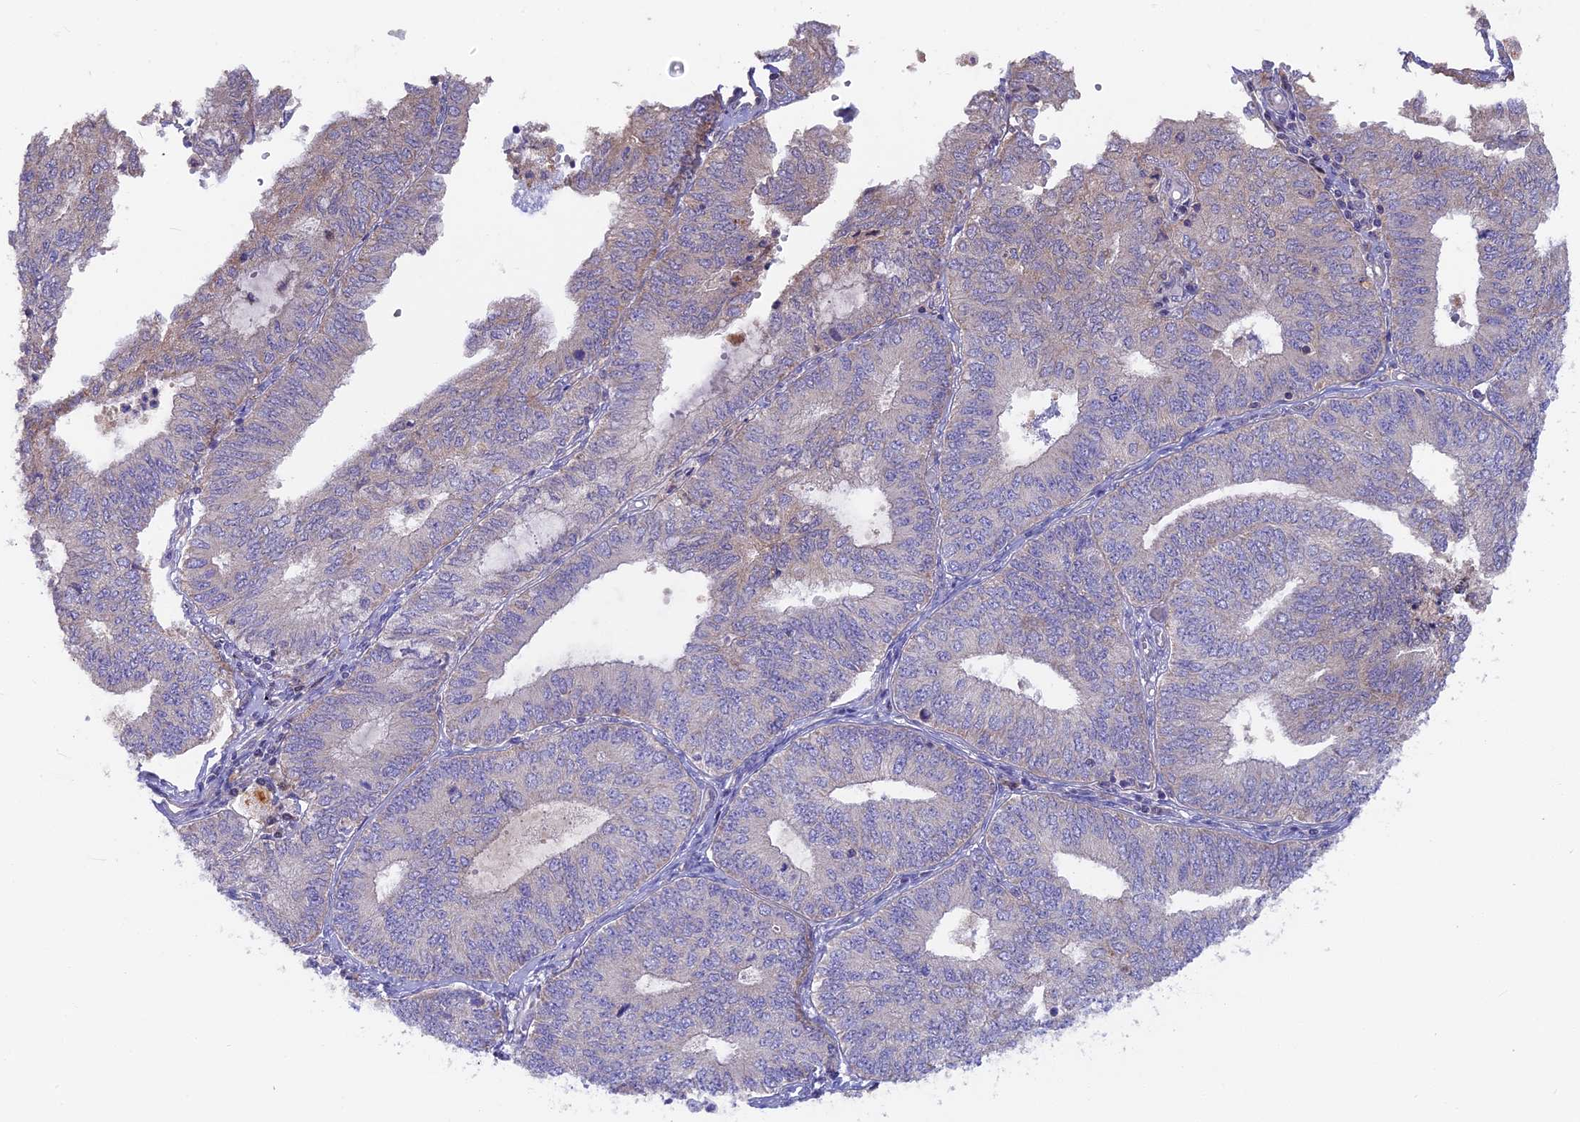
{"staining": {"intensity": "negative", "quantity": "none", "location": "none"}, "tissue": "endometrial cancer", "cell_type": "Tumor cells", "image_type": "cancer", "snomed": [{"axis": "morphology", "description": "Adenocarcinoma, NOS"}, {"axis": "topography", "description": "Endometrium"}], "caption": "Immunohistochemical staining of human adenocarcinoma (endometrial) demonstrates no significant positivity in tumor cells.", "gene": "PZP", "patient": {"sex": "female", "age": 68}}